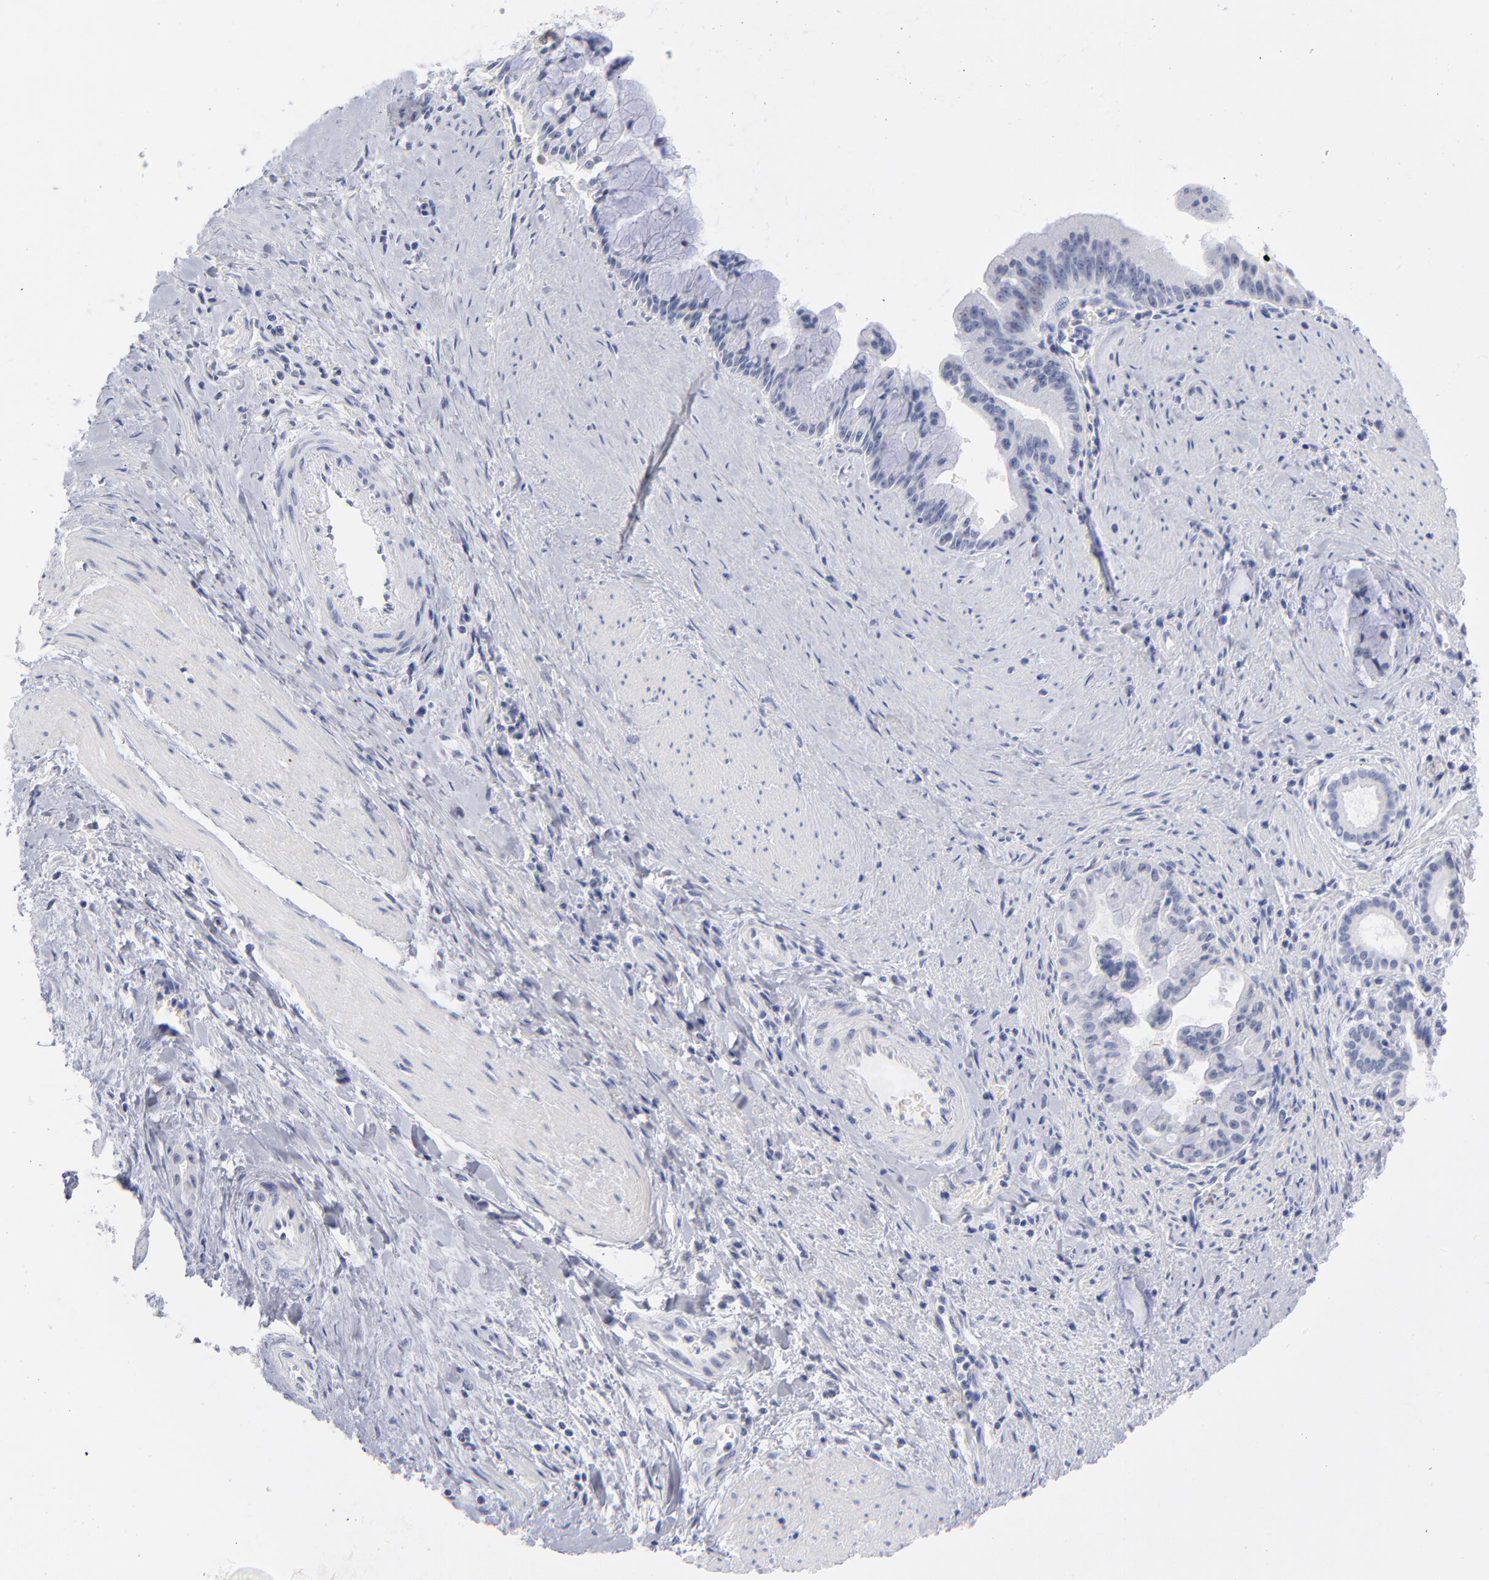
{"staining": {"intensity": "negative", "quantity": "none", "location": "none"}, "tissue": "pancreatic cancer", "cell_type": "Tumor cells", "image_type": "cancer", "snomed": [{"axis": "morphology", "description": "Adenocarcinoma, NOS"}, {"axis": "topography", "description": "Pancreas"}], "caption": "This is an immunohistochemistry (IHC) histopathology image of pancreatic cancer (adenocarcinoma). There is no staining in tumor cells.", "gene": "KHNYN", "patient": {"sex": "male", "age": 59}}